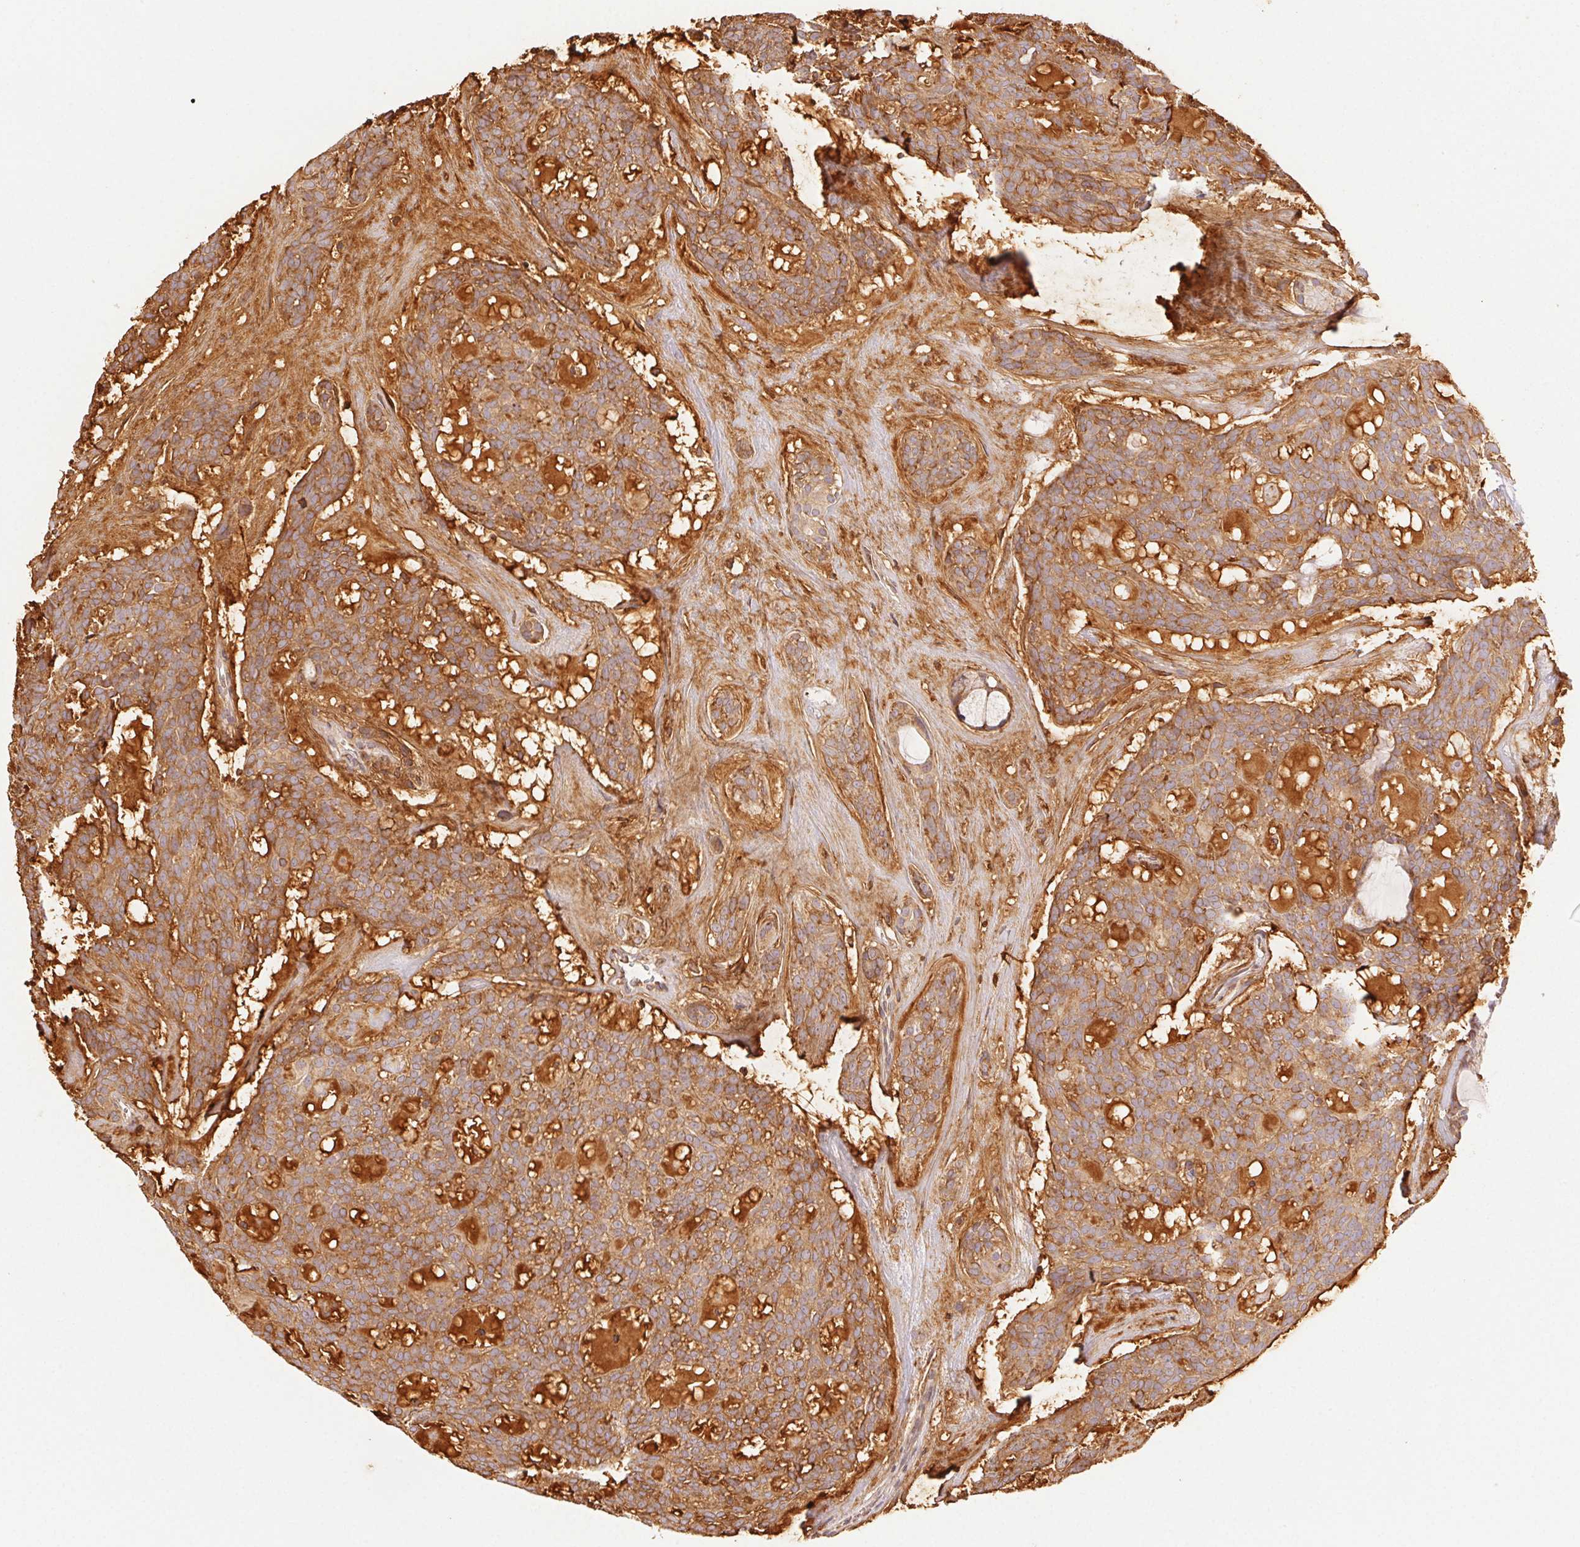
{"staining": {"intensity": "moderate", "quantity": ">75%", "location": "cytoplasmic/membranous"}, "tissue": "head and neck cancer", "cell_type": "Tumor cells", "image_type": "cancer", "snomed": [{"axis": "morphology", "description": "Adenocarcinoma, NOS"}, {"axis": "topography", "description": "Head-Neck"}], "caption": "DAB immunohistochemical staining of head and neck cancer shows moderate cytoplasmic/membranous protein expression in approximately >75% of tumor cells.", "gene": "ENTREP1", "patient": {"sex": "male", "age": 66}}